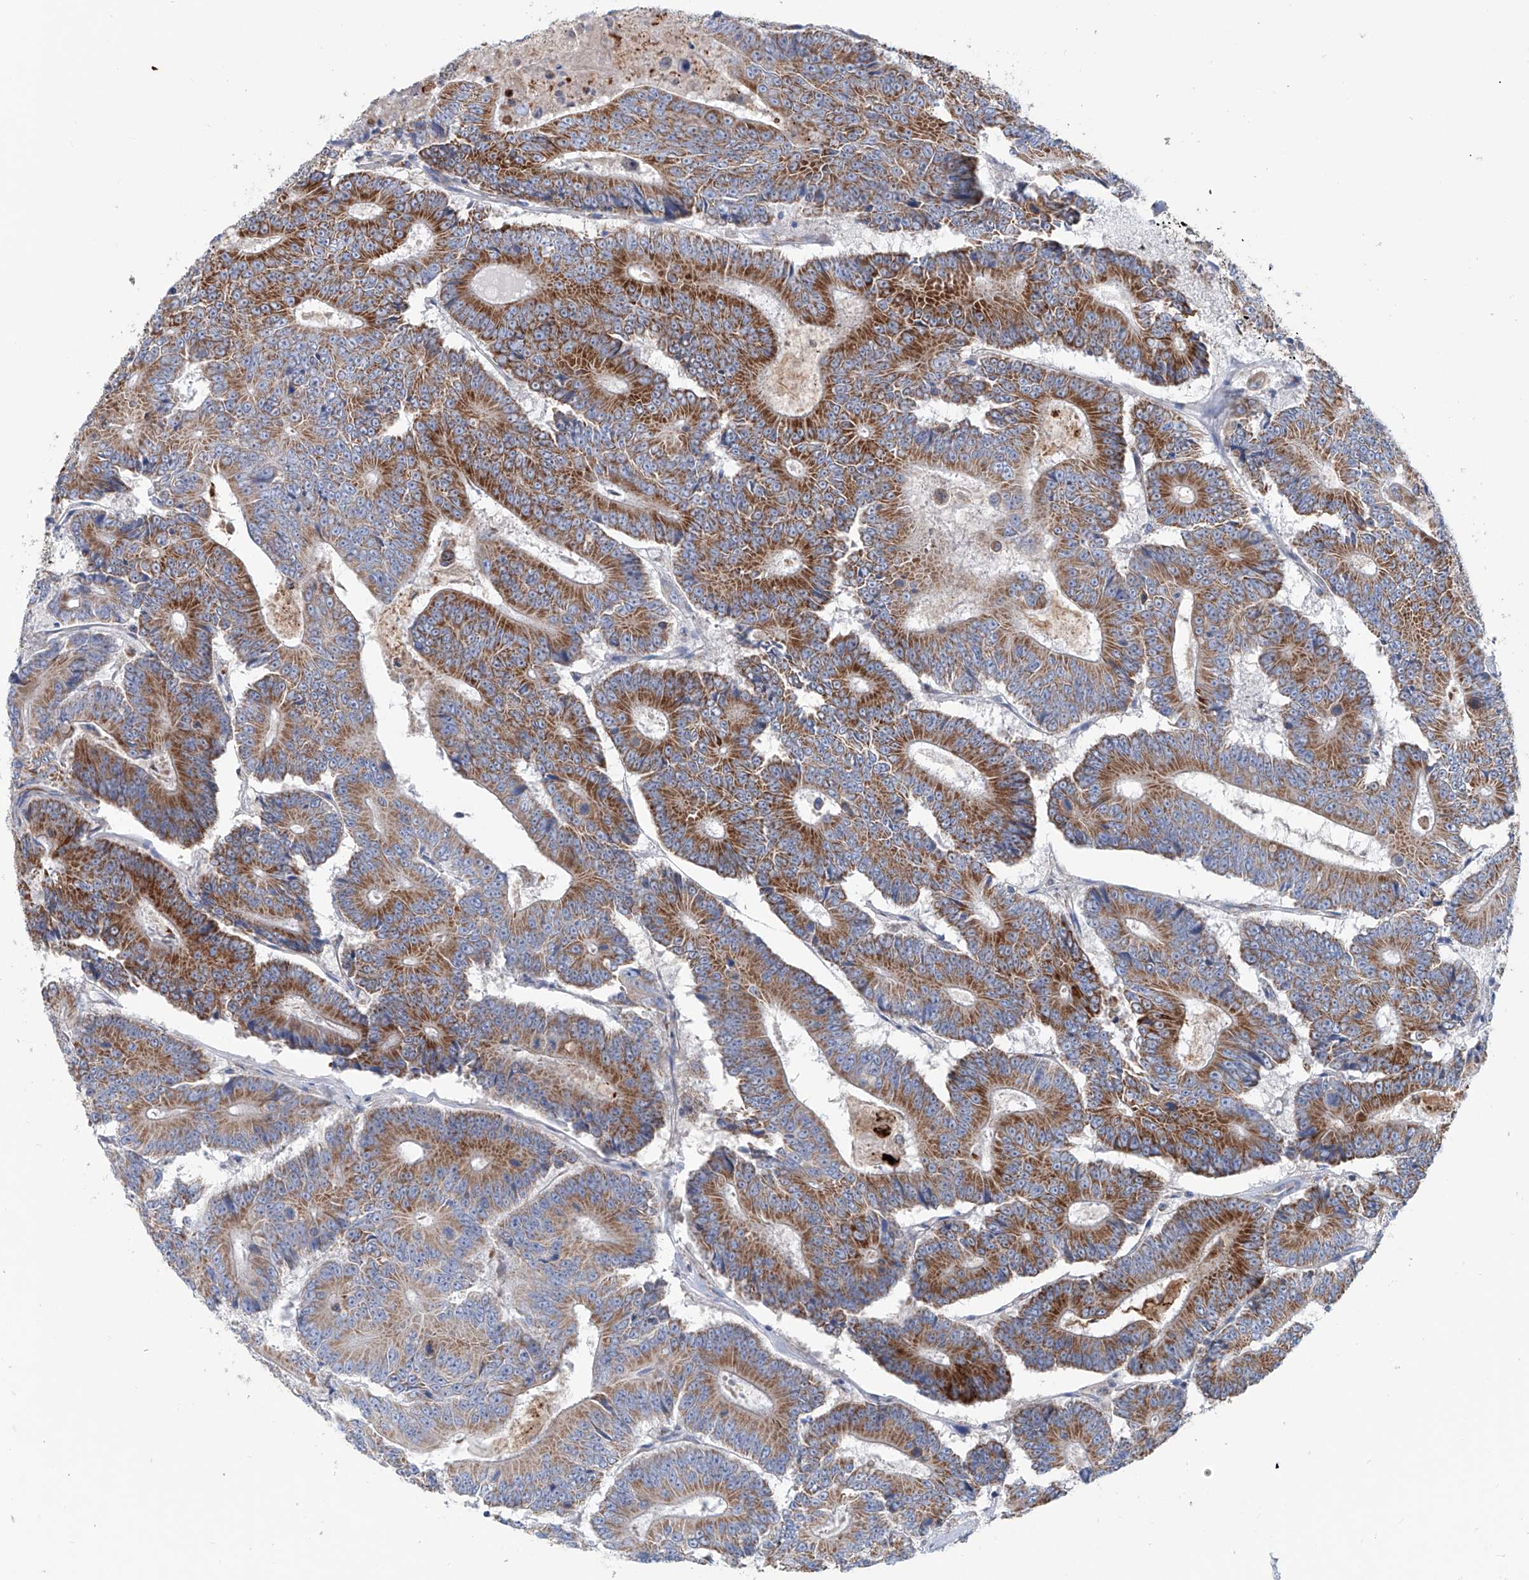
{"staining": {"intensity": "strong", "quantity": ">75%", "location": "cytoplasmic/membranous"}, "tissue": "colorectal cancer", "cell_type": "Tumor cells", "image_type": "cancer", "snomed": [{"axis": "morphology", "description": "Adenocarcinoma, NOS"}, {"axis": "topography", "description": "Colon"}], "caption": "Protein staining exhibits strong cytoplasmic/membranous staining in approximately >75% of tumor cells in colorectal cancer. Using DAB (brown) and hematoxylin (blue) stains, captured at high magnification using brightfield microscopy.", "gene": "ALDH6A1", "patient": {"sex": "male", "age": 83}}